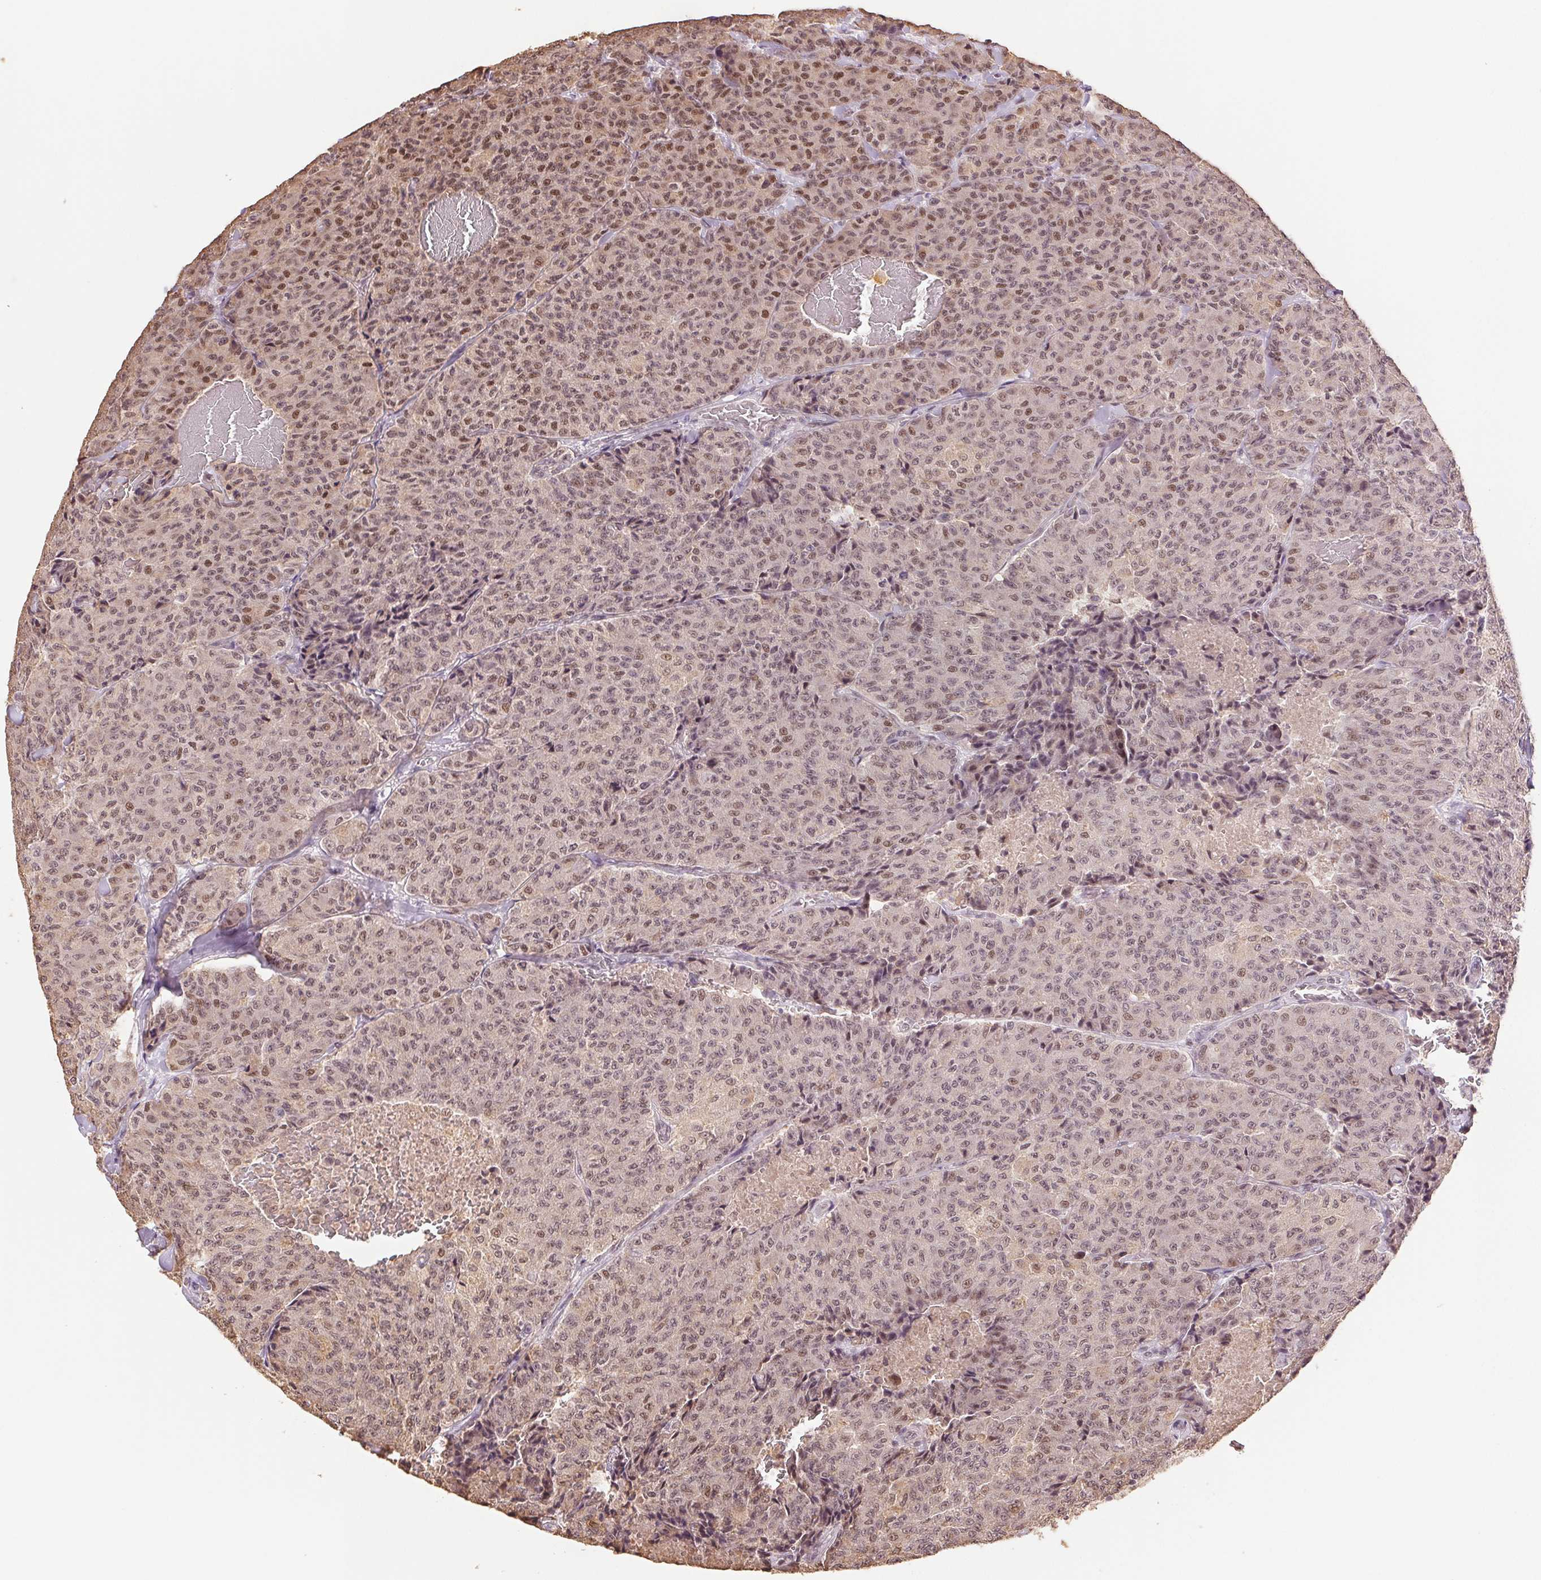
{"staining": {"intensity": "moderate", "quantity": ">75%", "location": "cytoplasmic/membranous,nuclear"}, "tissue": "carcinoid", "cell_type": "Tumor cells", "image_type": "cancer", "snomed": [{"axis": "morphology", "description": "Carcinoid, malignant, NOS"}, {"axis": "topography", "description": "Lung"}], "caption": "Moderate cytoplasmic/membranous and nuclear protein positivity is seen in about >75% of tumor cells in carcinoid.", "gene": "GRHL3", "patient": {"sex": "male", "age": 71}}